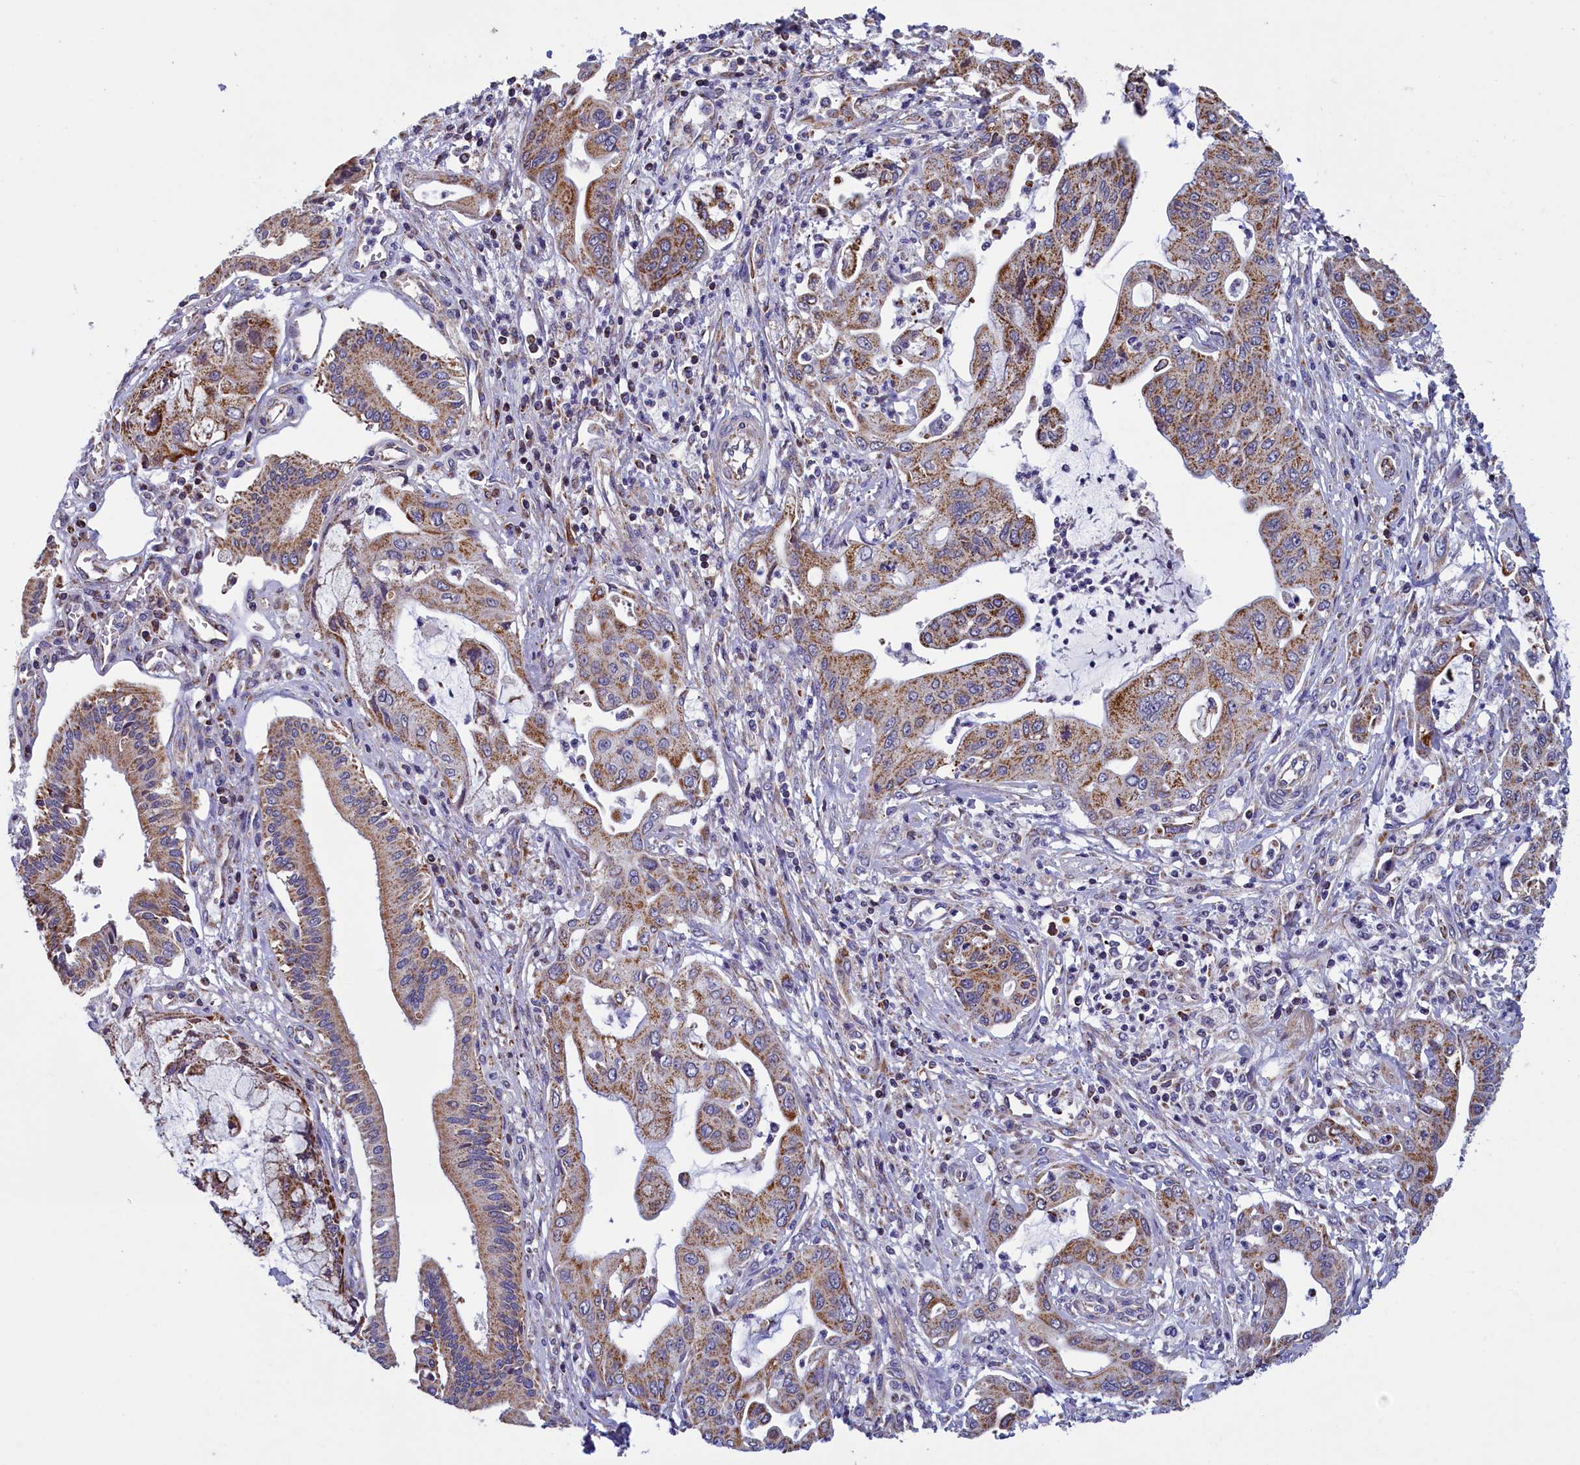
{"staining": {"intensity": "moderate", "quantity": ">75%", "location": "cytoplasmic/membranous"}, "tissue": "pancreatic cancer", "cell_type": "Tumor cells", "image_type": "cancer", "snomed": [{"axis": "morphology", "description": "Adenocarcinoma, NOS"}, {"axis": "topography", "description": "Pancreas"}], "caption": "Immunohistochemical staining of pancreatic cancer exhibits moderate cytoplasmic/membranous protein staining in about >75% of tumor cells. The staining was performed using DAB (3,3'-diaminobenzidine), with brown indicating positive protein expression. Nuclei are stained blue with hematoxylin.", "gene": "IFT122", "patient": {"sex": "male", "age": 46}}